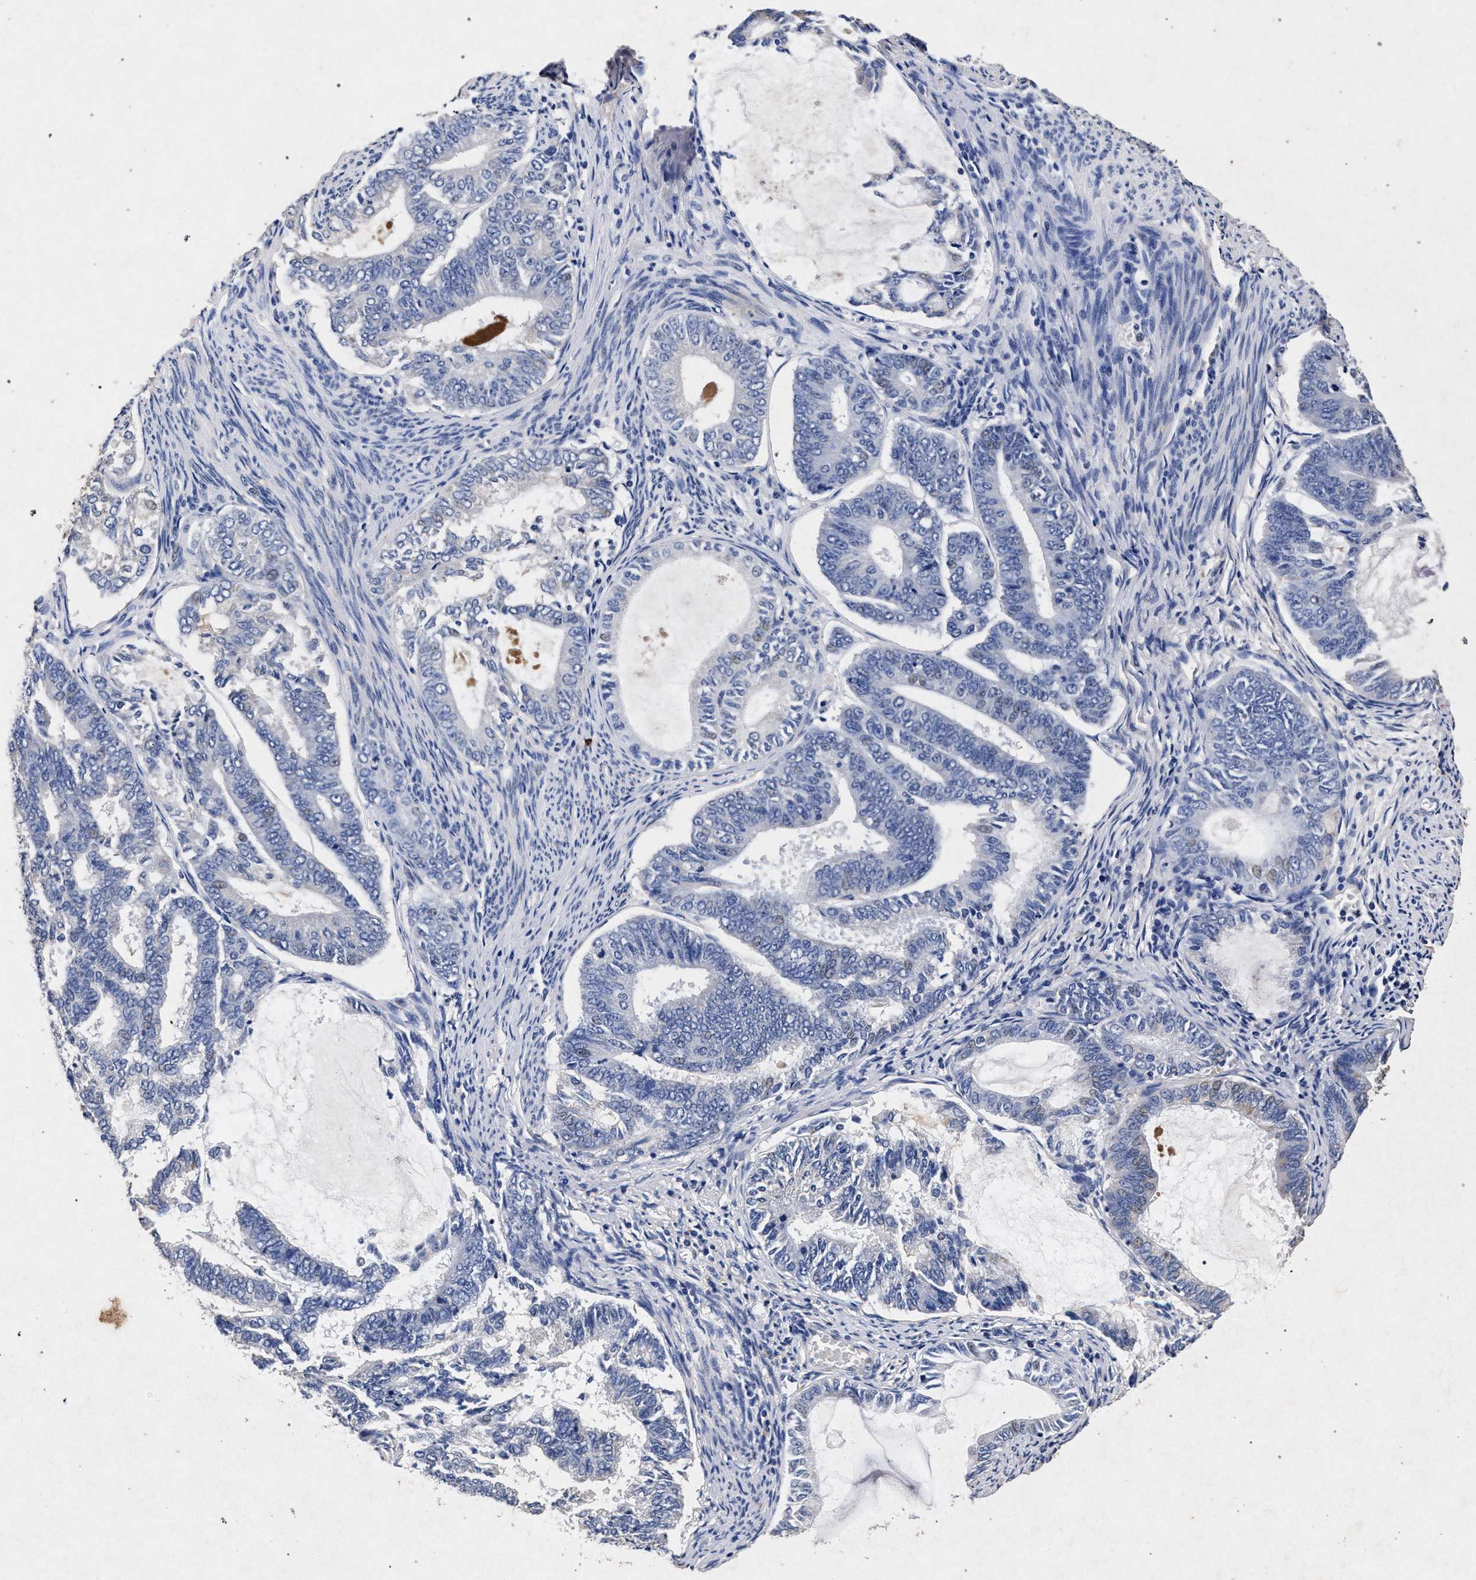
{"staining": {"intensity": "negative", "quantity": "none", "location": "none"}, "tissue": "endometrial cancer", "cell_type": "Tumor cells", "image_type": "cancer", "snomed": [{"axis": "morphology", "description": "Adenocarcinoma, NOS"}, {"axis": "topography", "description": "Endometrium"}], "caption": "Human endometrial cancer (adenocarcinoma) stained for a protein using immunohistochemistry shows no staining in tumor cells.", "gene": "ATP1A2", "patient": {"sex": "female", "age": 86}}